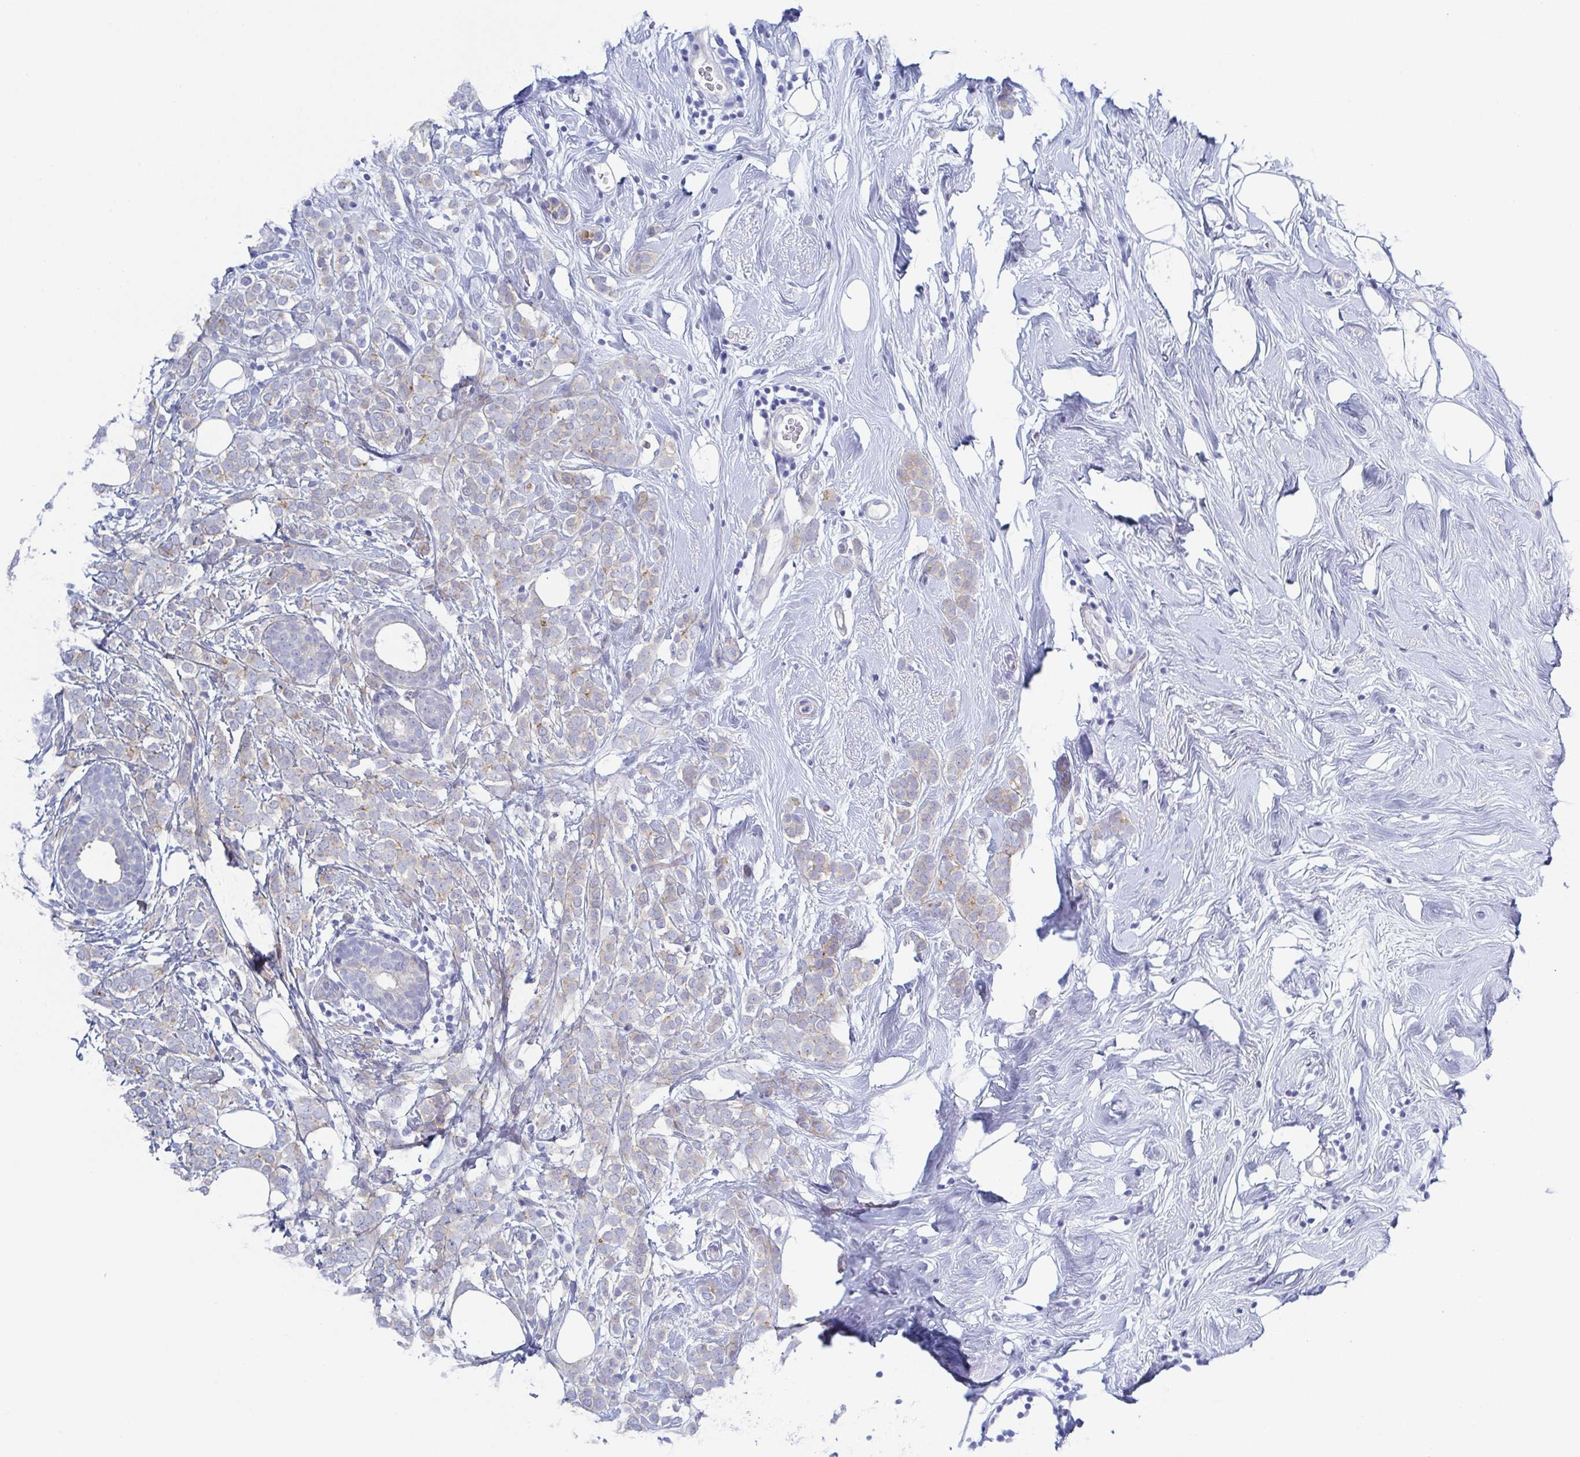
{"staining": {"intensity": "weak", "quantity": "<25%", "location": "cytoplasmic/membranous"}, "tissue": "breast cancer", "cell_type": "Tumor cells", "image_type": "cancer", "snomed": [{"axis": "morphology", "description": "Lobular carcinoma"}, {"axis": "topography", "description": "Breast"}], "caption": "The immunohistochemistry (IHC) image has no significant expression in tumor cells of lobular carcinoma (breast) tissue.", "gene": "DYNC1I1", "patient": {"sex": "female", "age": 49}}